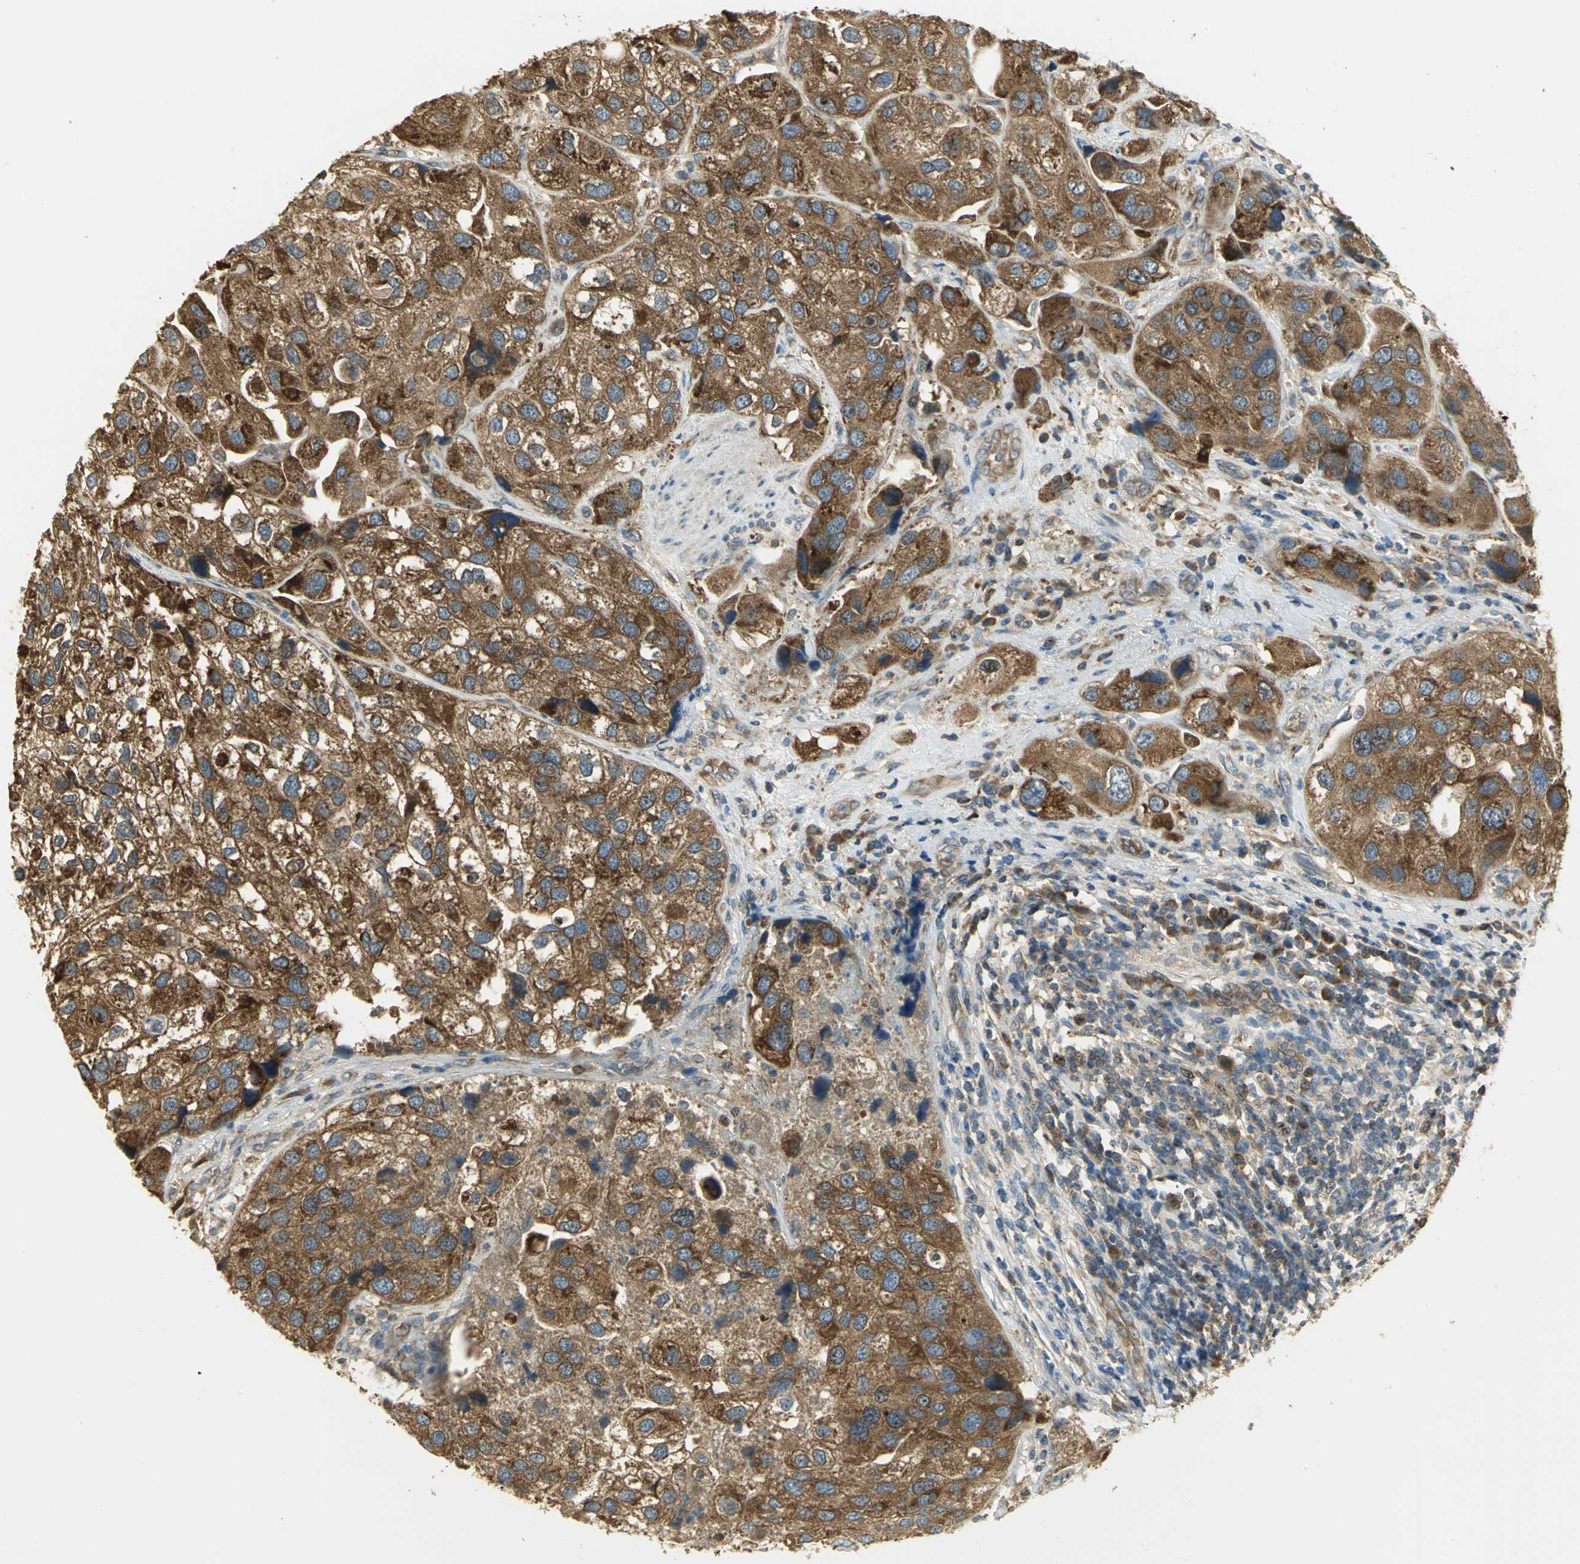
{"staining": {"intensity": "strong", "quantity": ">75%", "location": "cytoplasmic/membranous"}, "tissue": "urothelial cancer", "cell_type": "Tumor cells", "image_type": "cancer", "snomed": [{"axis": "morphology", "description": "Urothelial carcinoma, High grade"}, {"axis": "topography", "description": "Urinary bladder"}], "caption": "IHC histopathology image of urothelial cancer stained for a protein (brown), which shows high levels of strong cytoplasmic/membranous staining in approximately >75% of tumor cells.", "gene": "RARS1", "patient": {"sex": "female", "age": 64}}